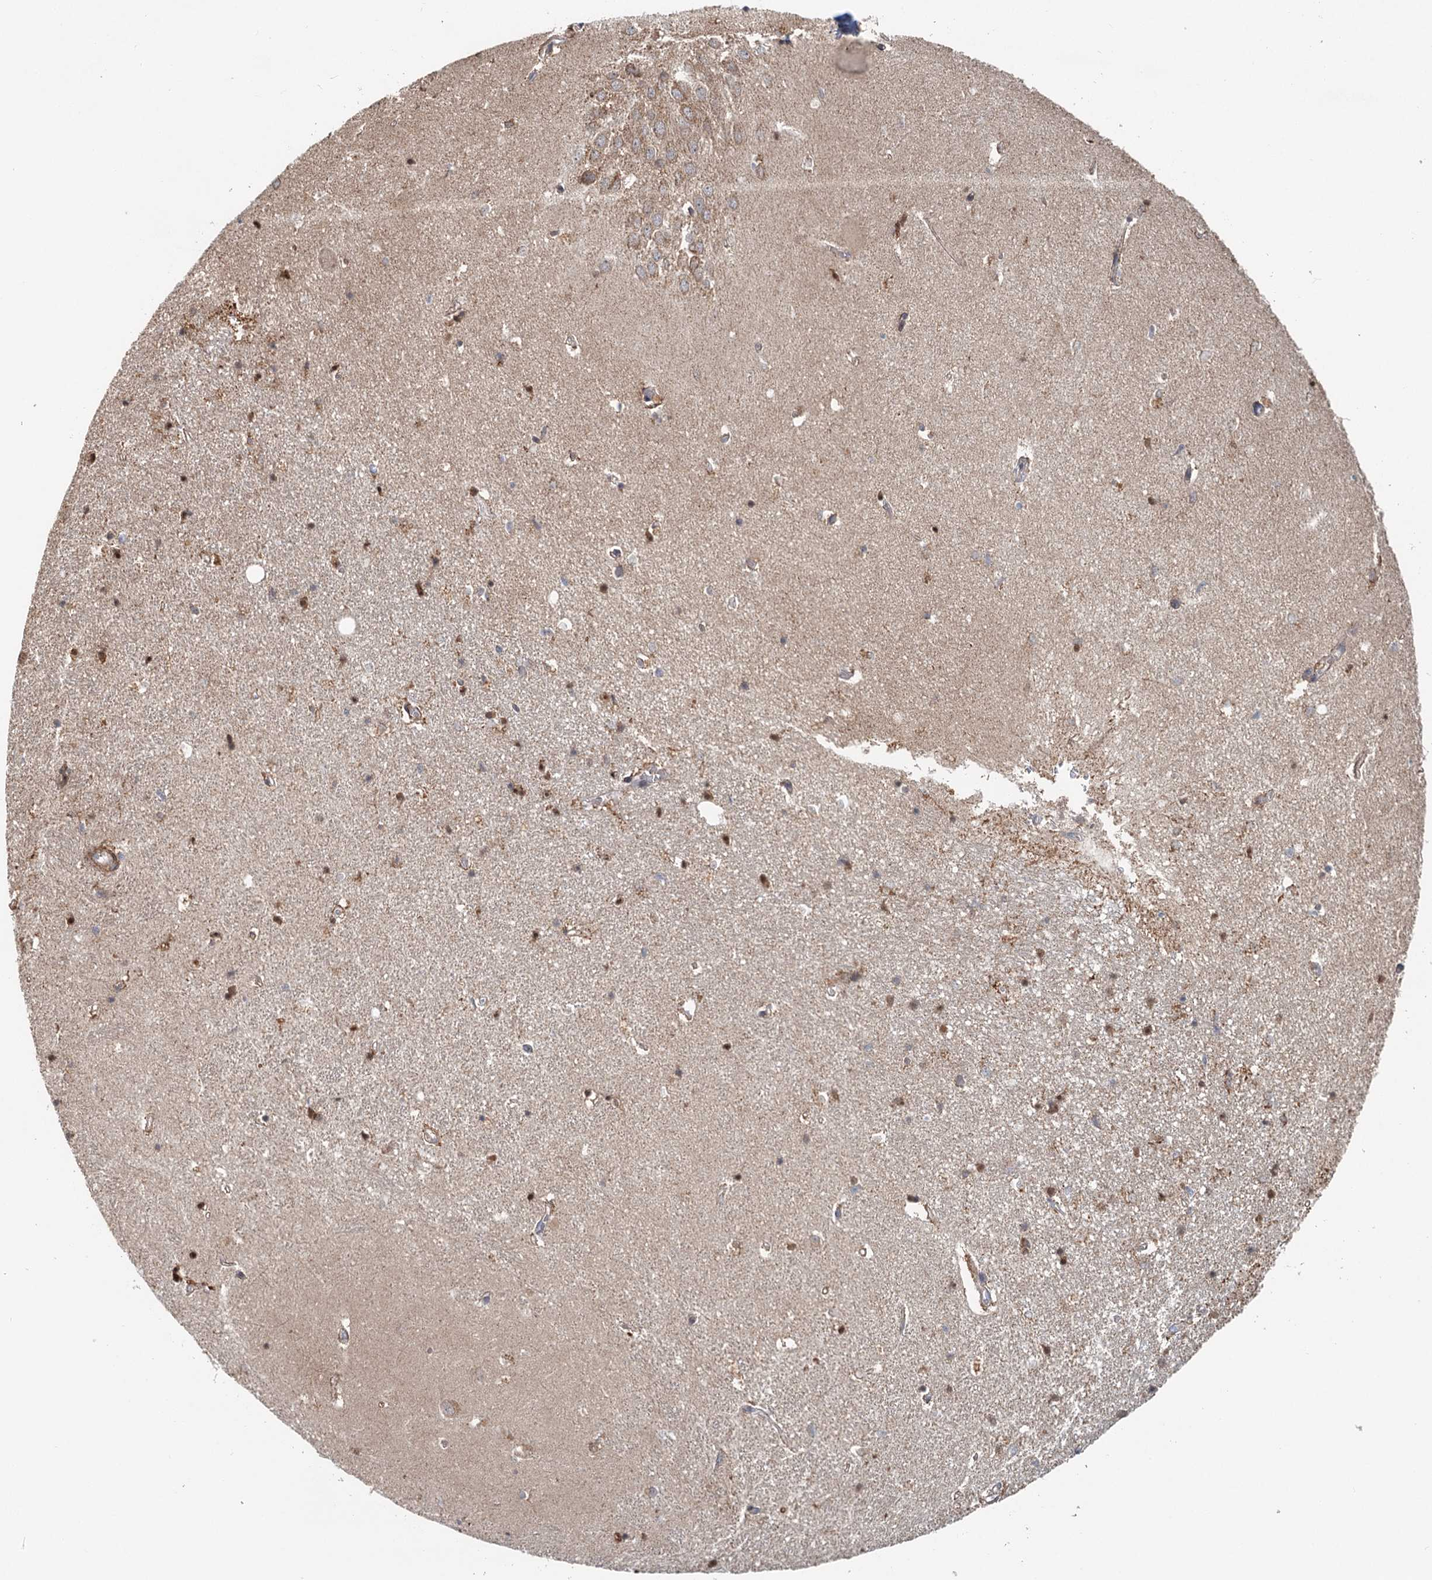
{"staining": {"intensity": "moderate", "quantity": "<25%", "location": "nuclear"}, "tissue": "hippocampus", "cell_type": "Glial cells", "image_type": "normal", "snomed": [{"axis": "morphology", "description": "Normal tissue, NOS"}, {"axis": "topography", "description": "Hippocampus"}], "caption": "Hippocampus stained with DAB (3,3'-diaminobenzidine) immunohistochemistry (IHC) exhibits low levels of moderate nuclear positivity in about <25% of glial cells.", "gene": "RNF111", "patient": {"sex": "female", "age": 64}}